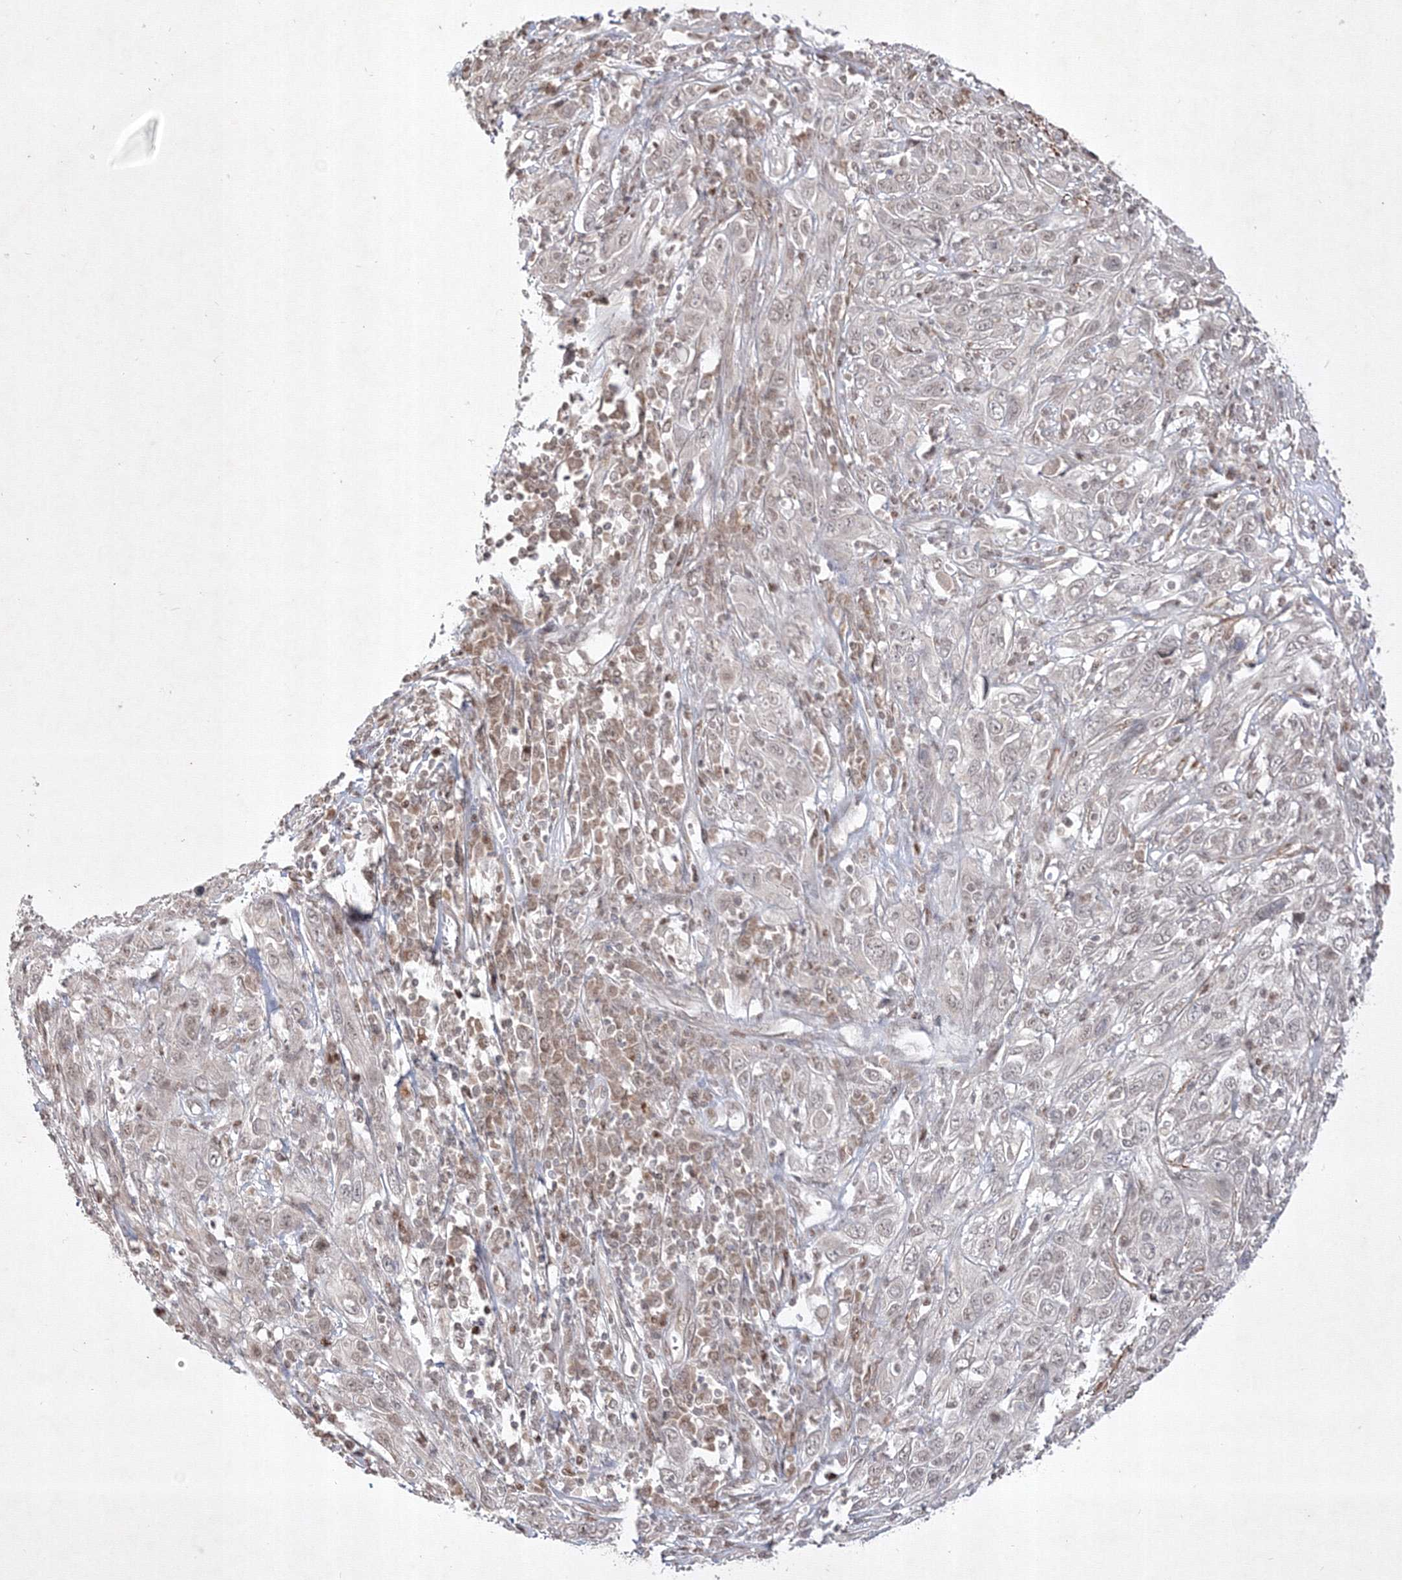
{"staining": {"intensity": "negative", "quantity": "none", "location": "none"}, "tissue": "cervical cancer", "cell_type": "Tumor cells", "image_type": "cancer", "snomed": [{"axis": "morphology", "description": "Squamous cell carcinoma, NOS"}, {"axis": "topography", "description": "Cervix"}], "caption": "A micrograph of cervical cancer (squamous cell carcinoma) stained for a protein reveals no brown staining in tumor cells.", "gene": "TAB1", "patient": {"sex": "female", "age": 46}}